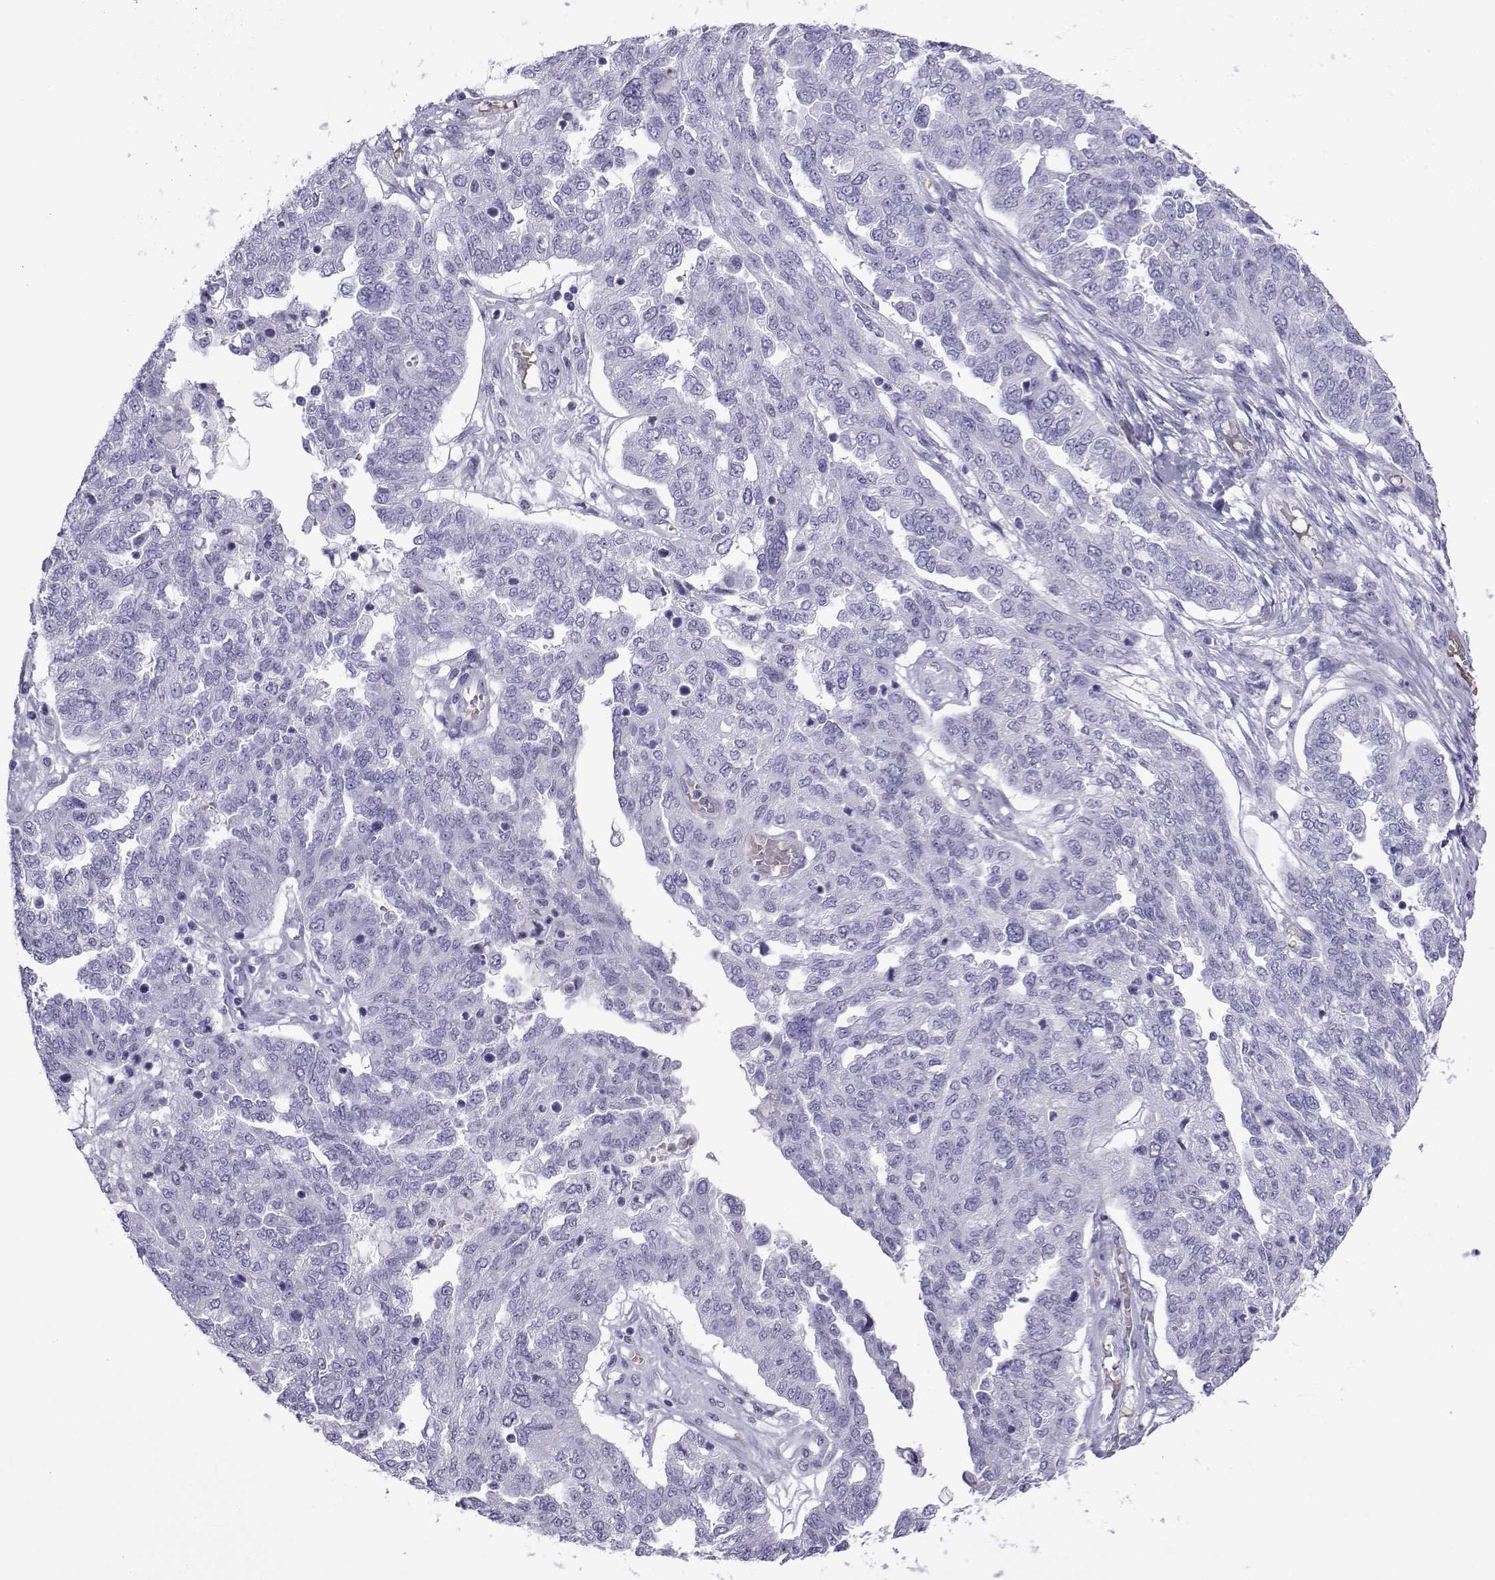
{"staining": {"intensity": "negative", "quantity": "none", "location": "none"}, "tissue": "ovarian cancer", "cell_type": "Tumor cells", "image_type": "cancer", "snomed": [{"axis": "morphology", "description": "Cystadenocarcinoma, serous, NOS"}, {"axis": "topography", "description": "Ovary"}], "caption": "Immunohistochemical staining of human ovarian cancer exhibits no significant expression in tumor cells. The staining was performed using DAB to visualize the protein expression in brown, while the nuclei were stained in blue with hematoxylin (Magnification: 20x).", "gene": "TRIM46", "patient": {"sex": "female", "age": 67}}